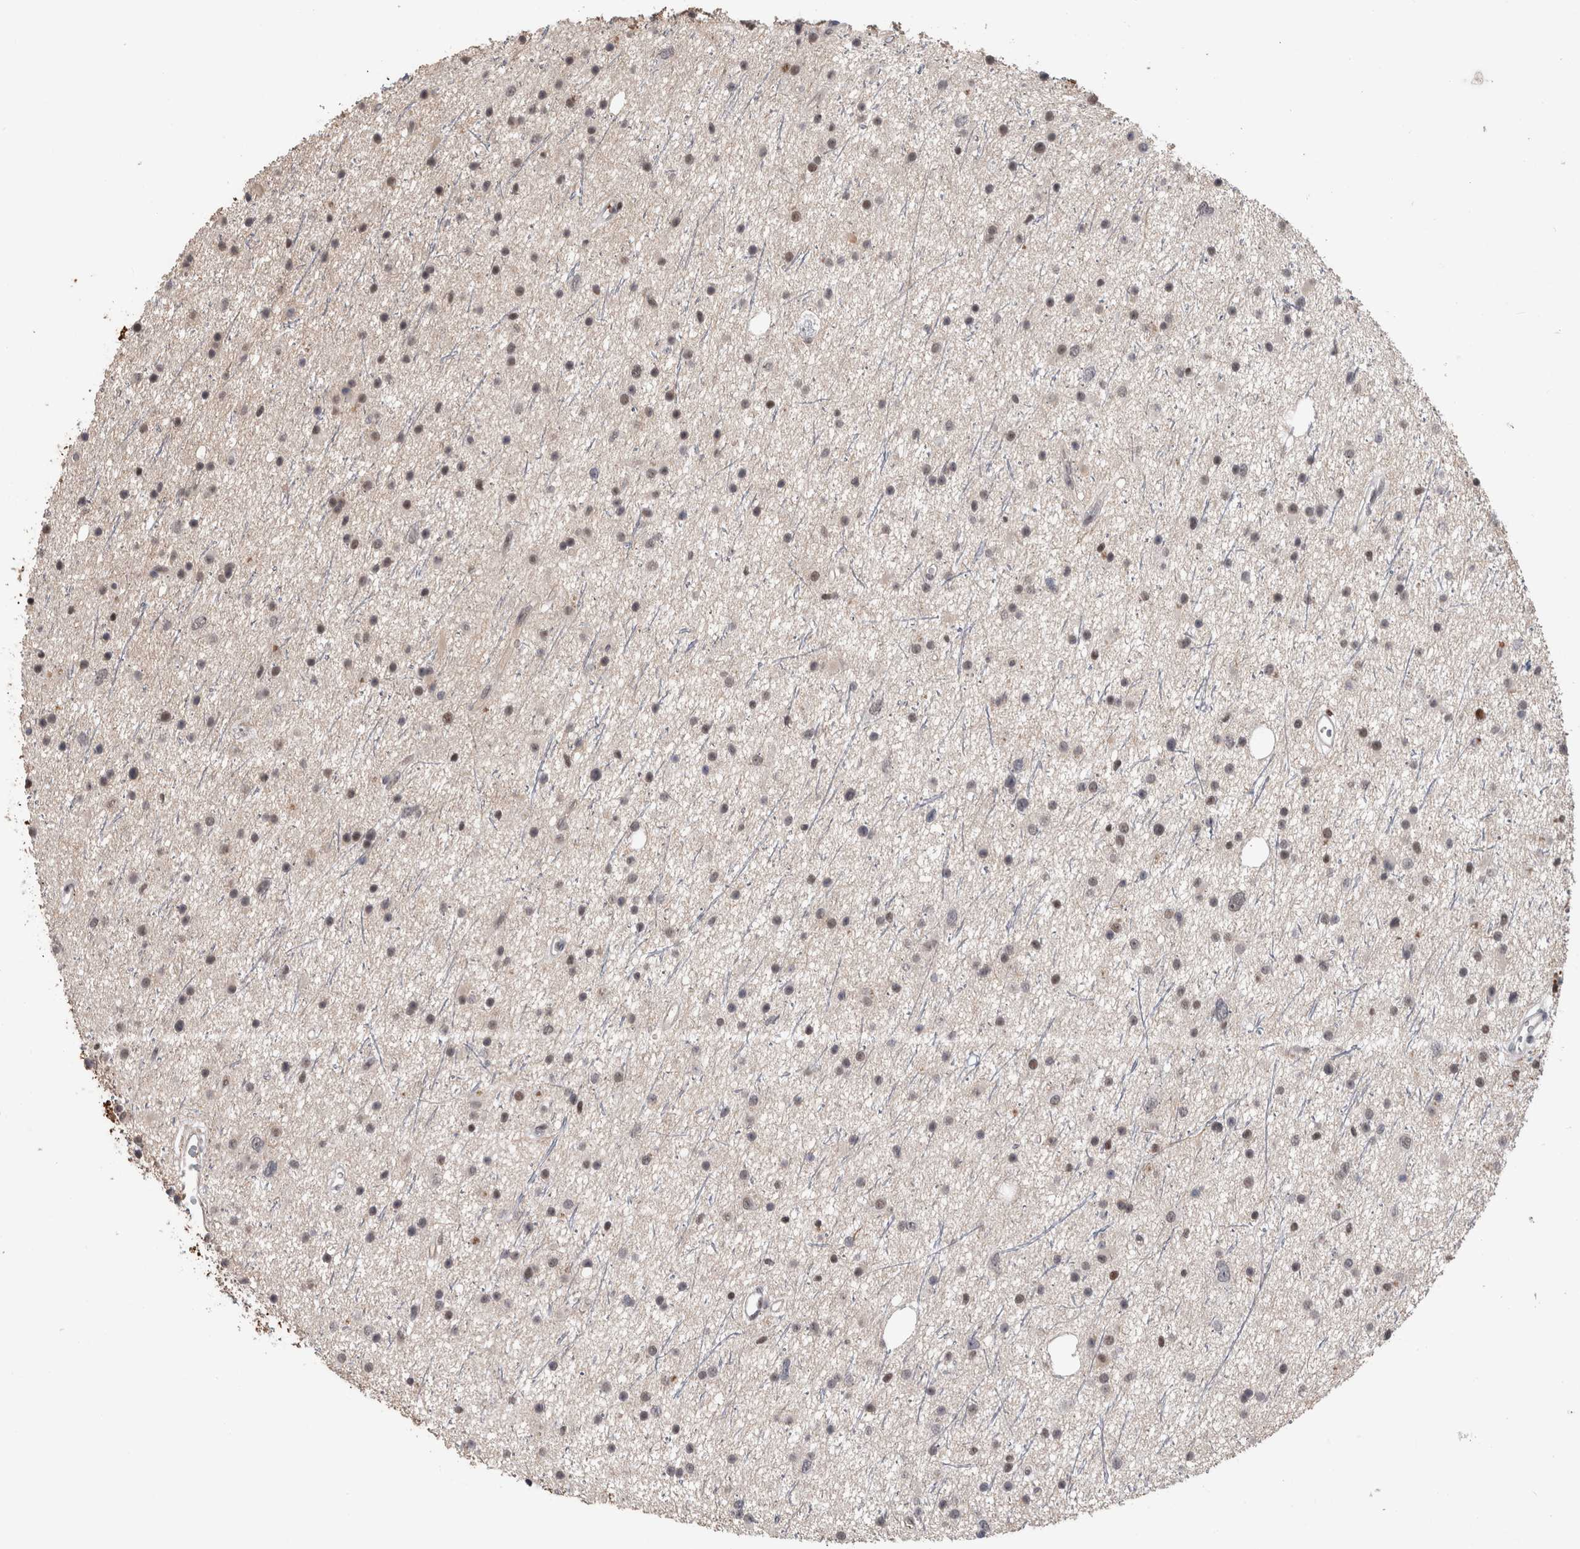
{"staining": {"intensity": "weak", "quantity": "25%-75%", "location": "nuclear"}, "tissue": "glioma", "cell_type": "Tumor cells", "image_type": "cancer", "snomed": [{"axis": "morphology", "description": "Glioma, malignant, Low grade"}, {"axis": "topography", "description": "Cerebral cortex"}], "caption": "Low-grade glioma (malignant) stained with a brown dye reveals weak nuclear positive staining in about 25%-75% of tumor cells.", "gene": "POLD2", "patient": {"sex": "female", "age": 39}}